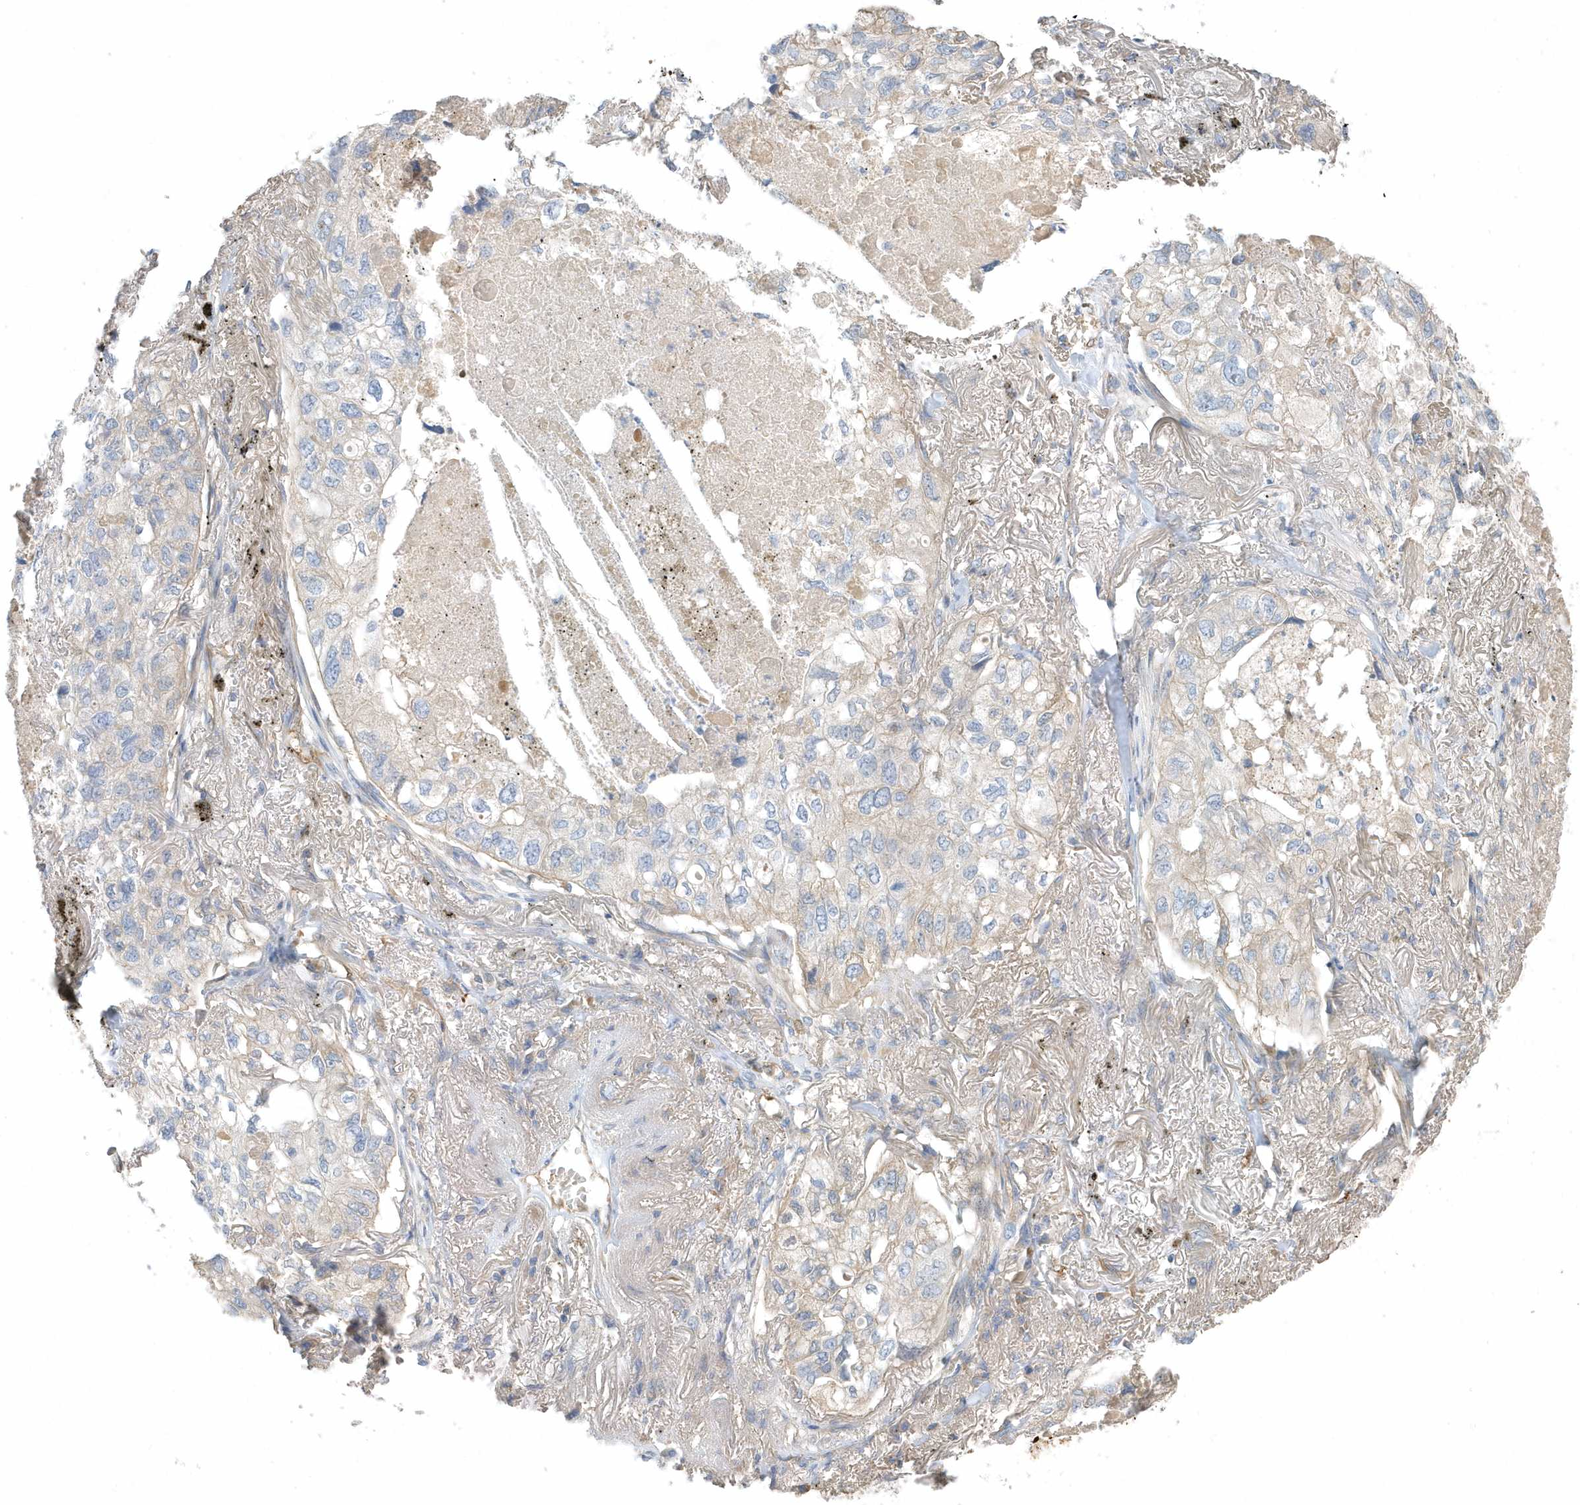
{"staining": {"intensity": "negative", "quantity": "none", "location": "none"}, "tissue": "lung cancer", "cell_type": "Tumor cells", "image_type": "cancer", "snomed": [{"axis": "morphology", "description": "Adenocarcinoma, NOS"}, {"axis": "topography", "description": "Lung"}], "caption": "This is an IHC histopathology image of lung cancer (adenocarcinoma). There is no positivity in tumor cells.", "gene": "USP53", "patient": {"sex": "male", "age": 65}}